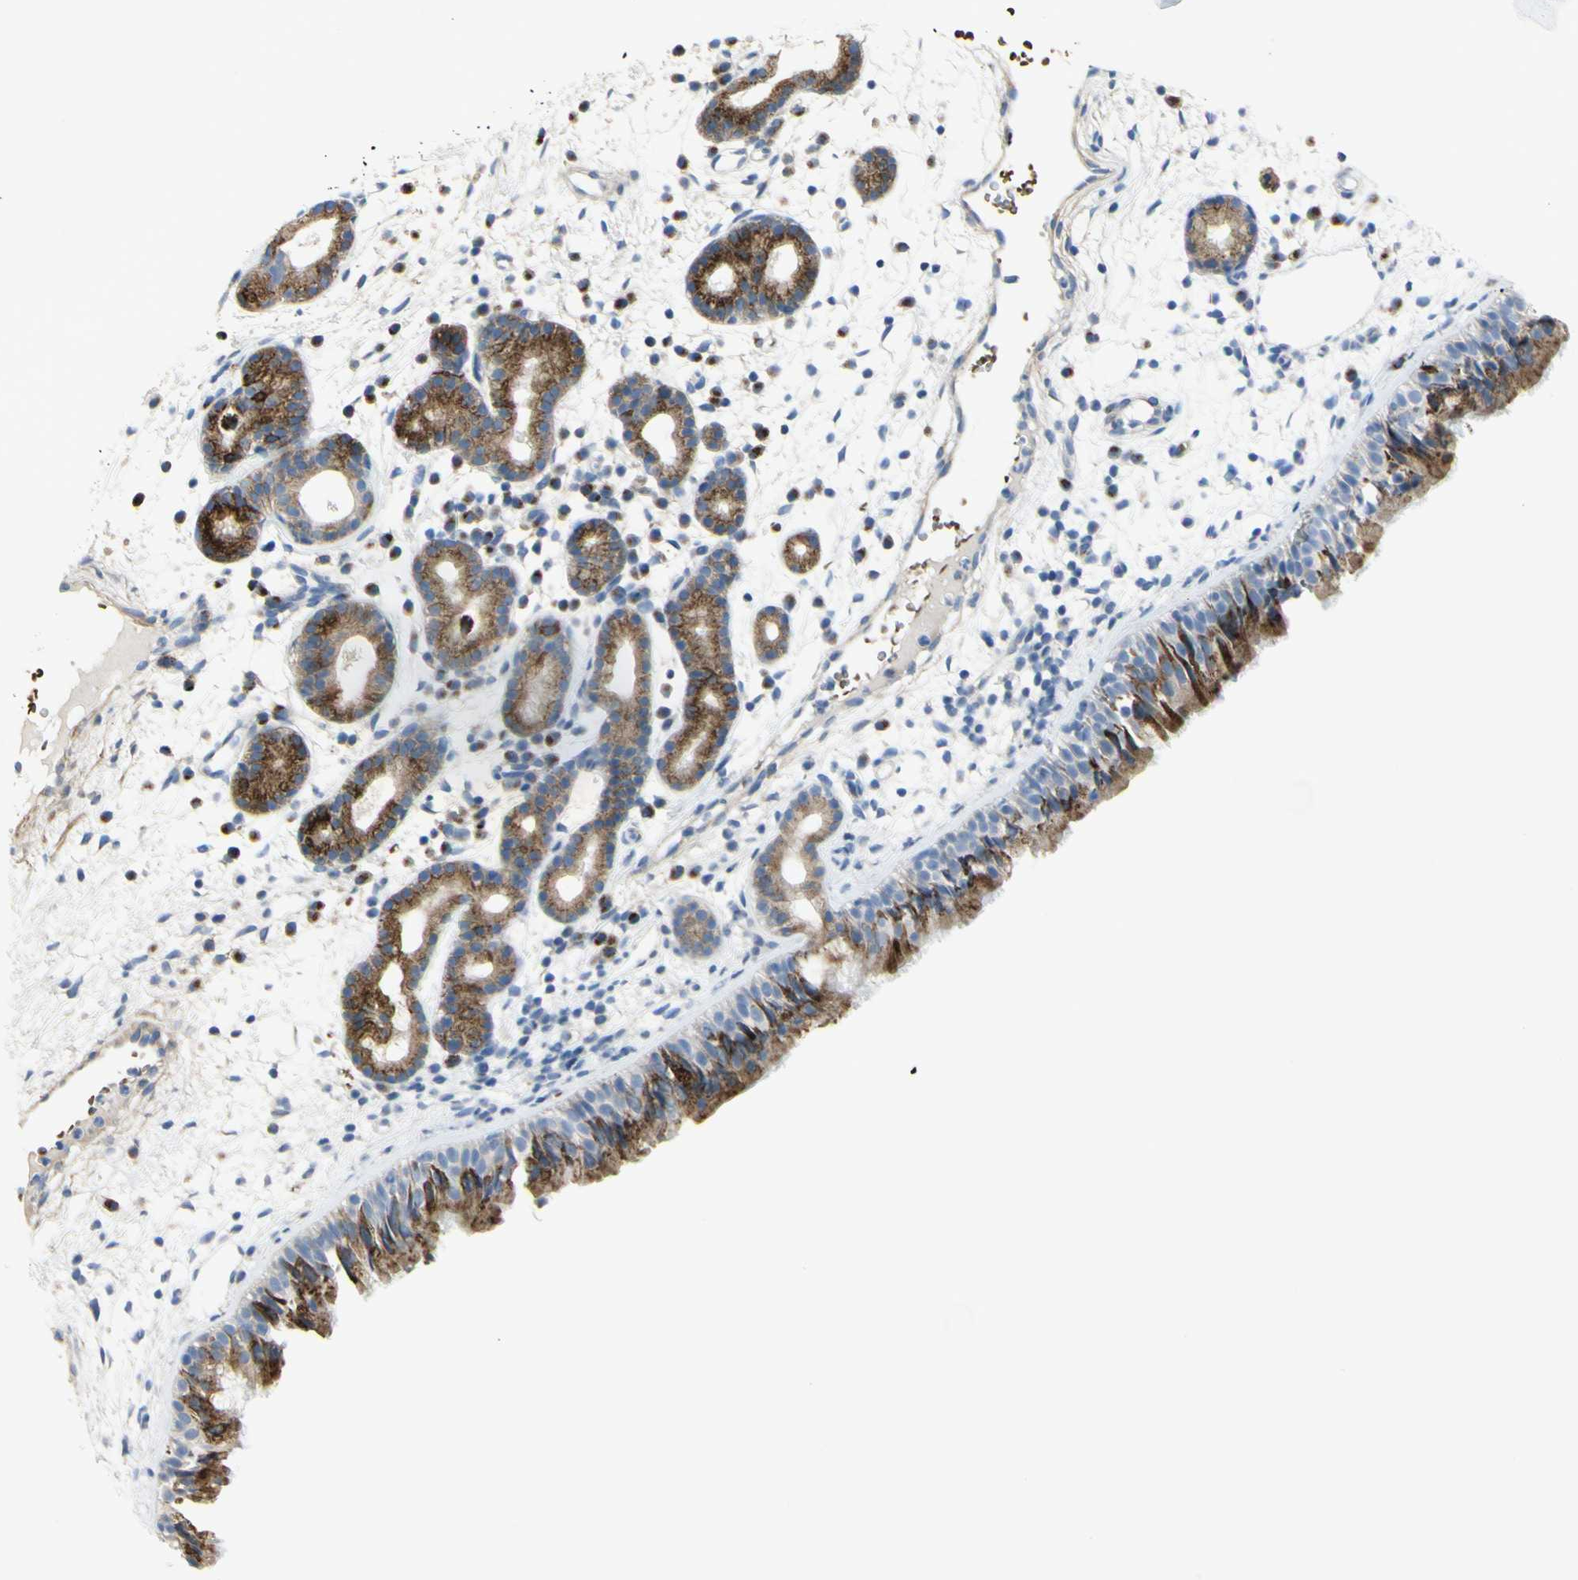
{"staining": {"intensity": "strong", "quantity": ">75%", "location": "cytoplasmic/membranous"}, "tissue": "nasopharynx", "cell_type": "Respiratory epithelial cells", "image_type": "normal", "snomed": [{"axis": "morphology", "description": "Normal tissue, NOS"}, {"axis": "morphology", "description": "Inflammation, NOS"}, {"axis": "topography", "description": "Nasopharynx"}], "caption": "Immunohistochemistry (IHC) (DAB) staining of benign nasopharynx shows strong cytoplasmic/membranous protein staining in about >75% of respiratory epithelial cells.", "gene": "NCBP2L", "patient": {"sex": "female", "age": 55}}